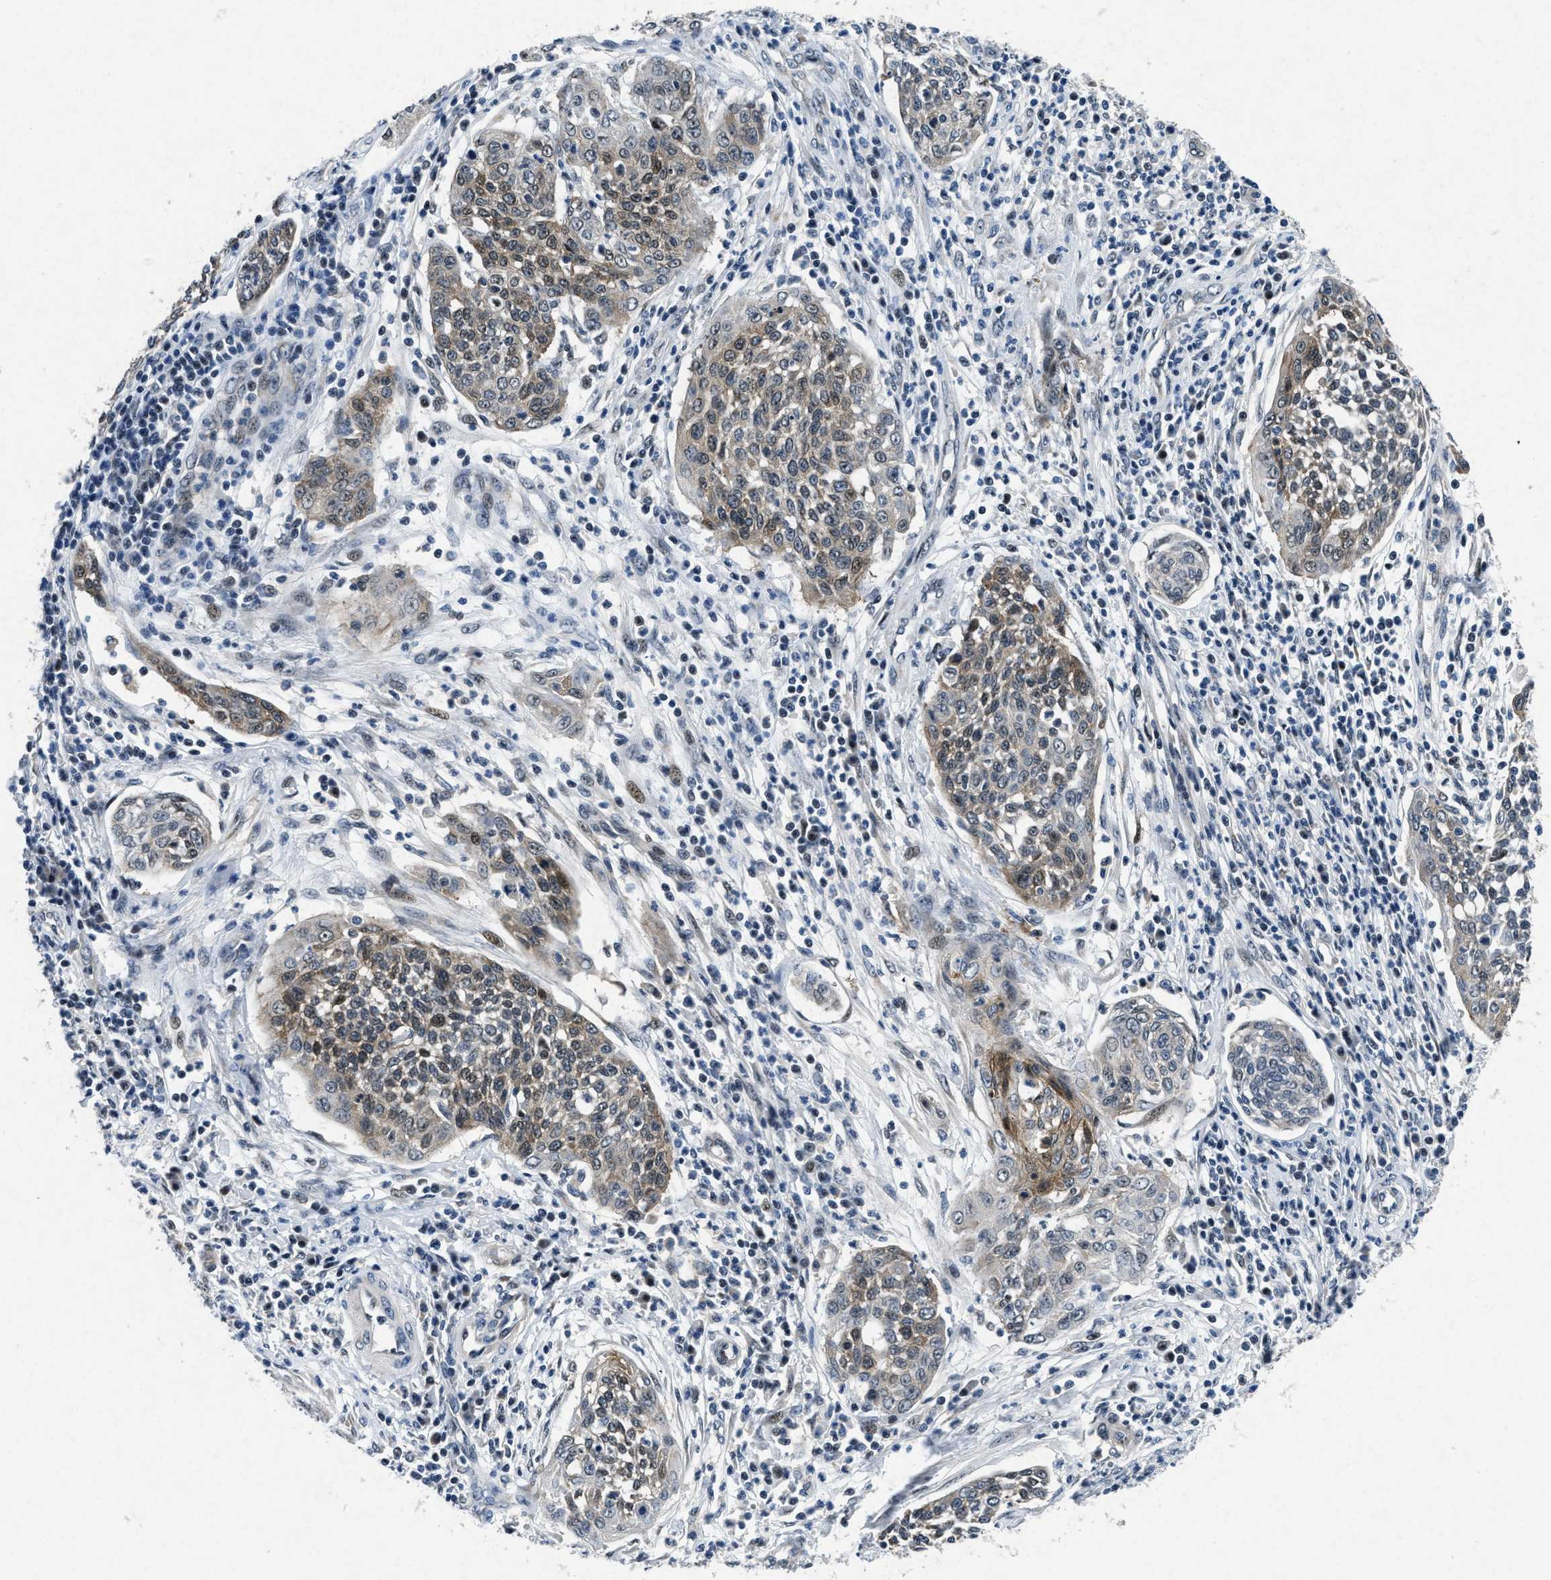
{"staining": {"intensity": "weak", "quantity": "<25%", "location": "cytoplasmic/membranous"}, "tissue": "cervical cancer", "cell_type": "Tumor cells", "image_type": "cancer", "snomed": [{"axis": "morphology", "description": "Squamous cell carcinoma, NOS"}, {"axis": "topography", "description": "Cervix"}], "caption": "Immunohistochemistry (IHC) image of neoplastic tissue: human cervical cancer (squamous cell carcinoma) stained with DAB exhibits no significant protein expression in tumor cells.", "gene": "PHLDA1", "patient": {"sex": "female", "age": 34}}